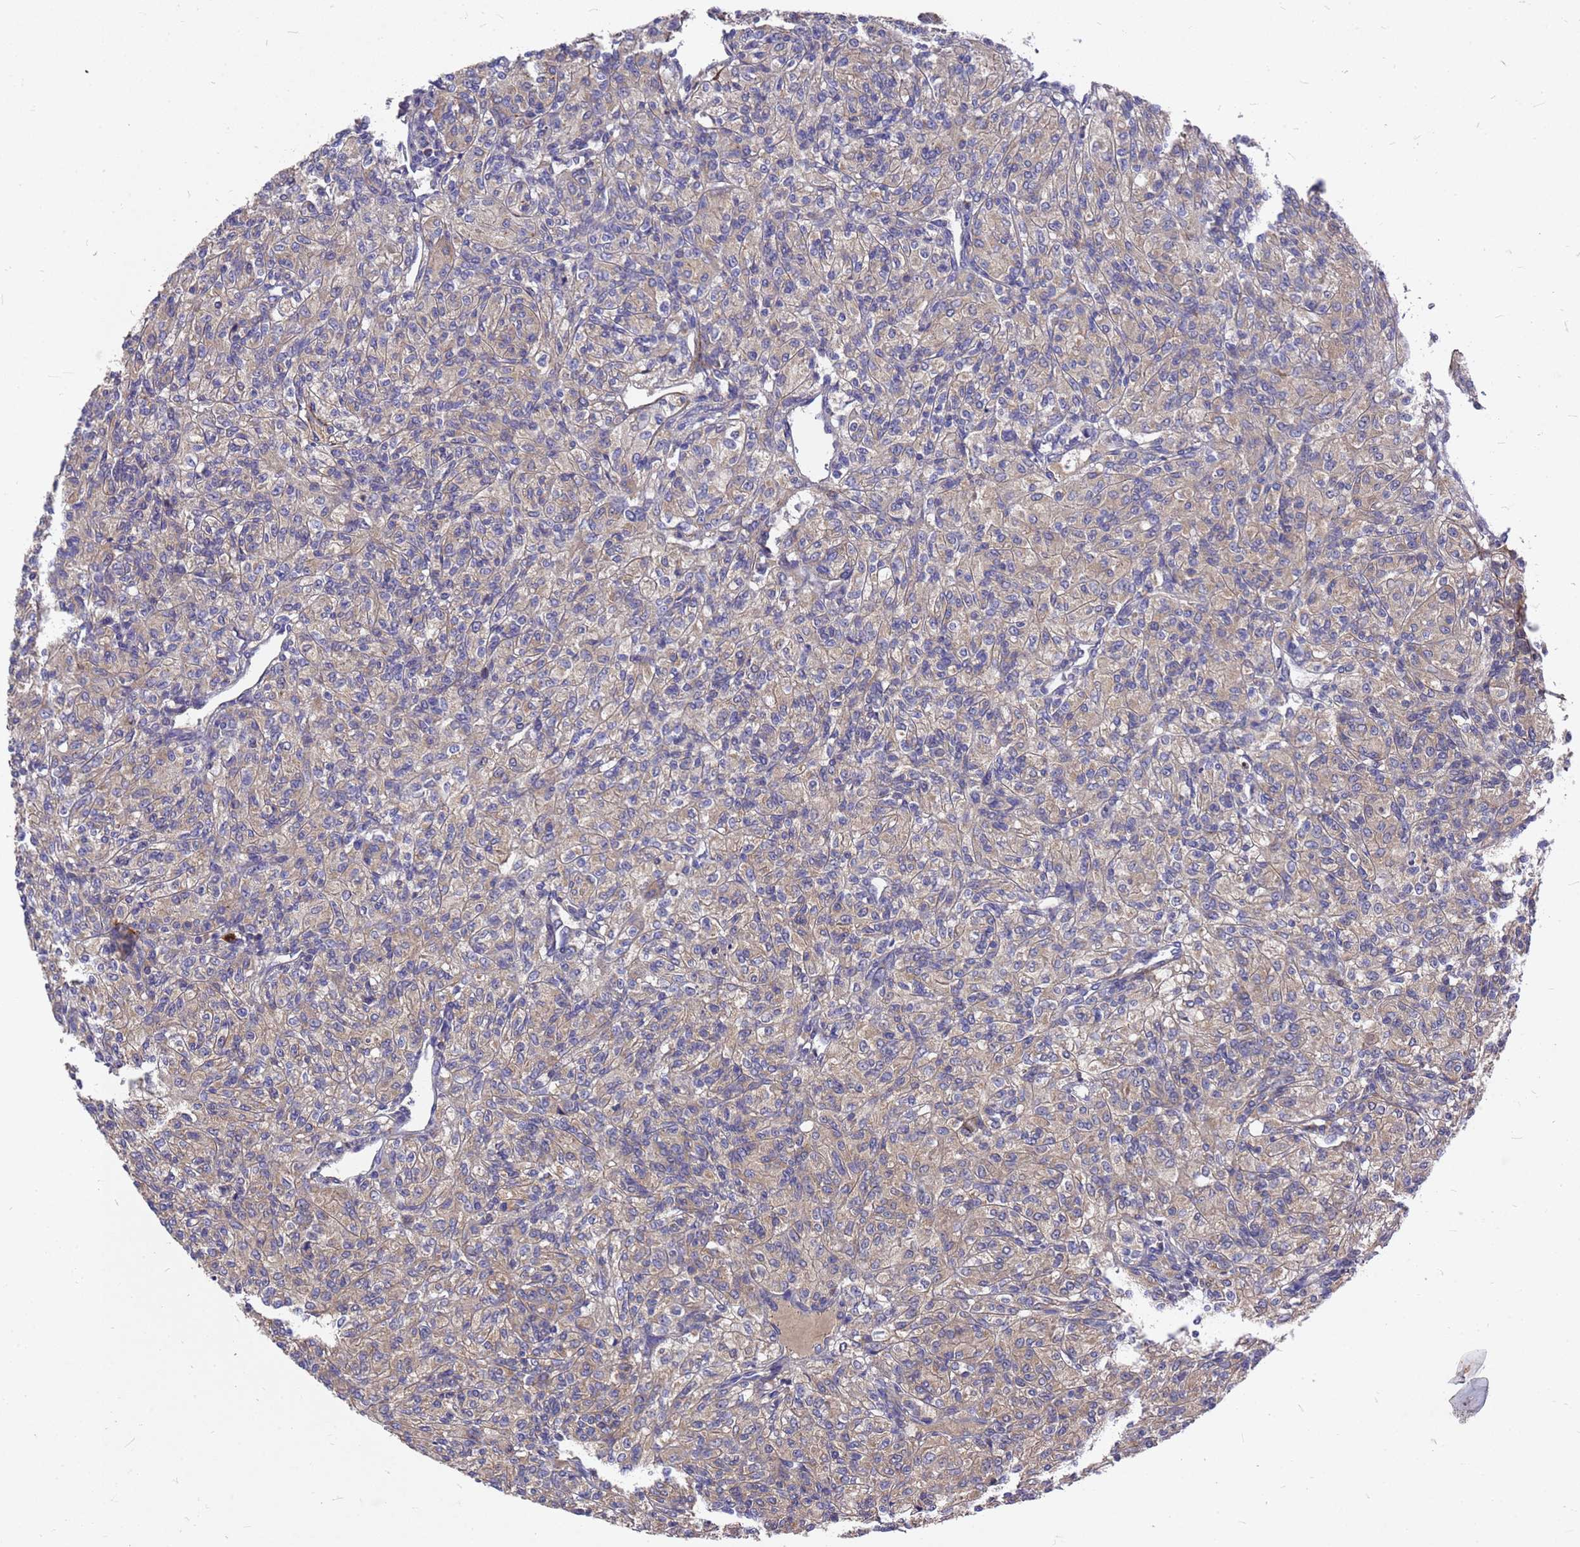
{"staining": {"intensity": "weak", "quantity": "<25%", "location": "cytoplasmic/membranous"}, "tissue": "renal cancer", "cell_type": "Tumor cells", "image_type": "cancer", "snomed": [{"axis": "morphology", "description": "Adenocarcinoma, NOS"}, {"axis": "topography", "description": "Kidney"}], "caption": "Image shows no significant protein positivity in tumor cells of adenocarcinoma (renal).", "gene": "ZNF717", "patient": {"sex": "male", "age": 77}}